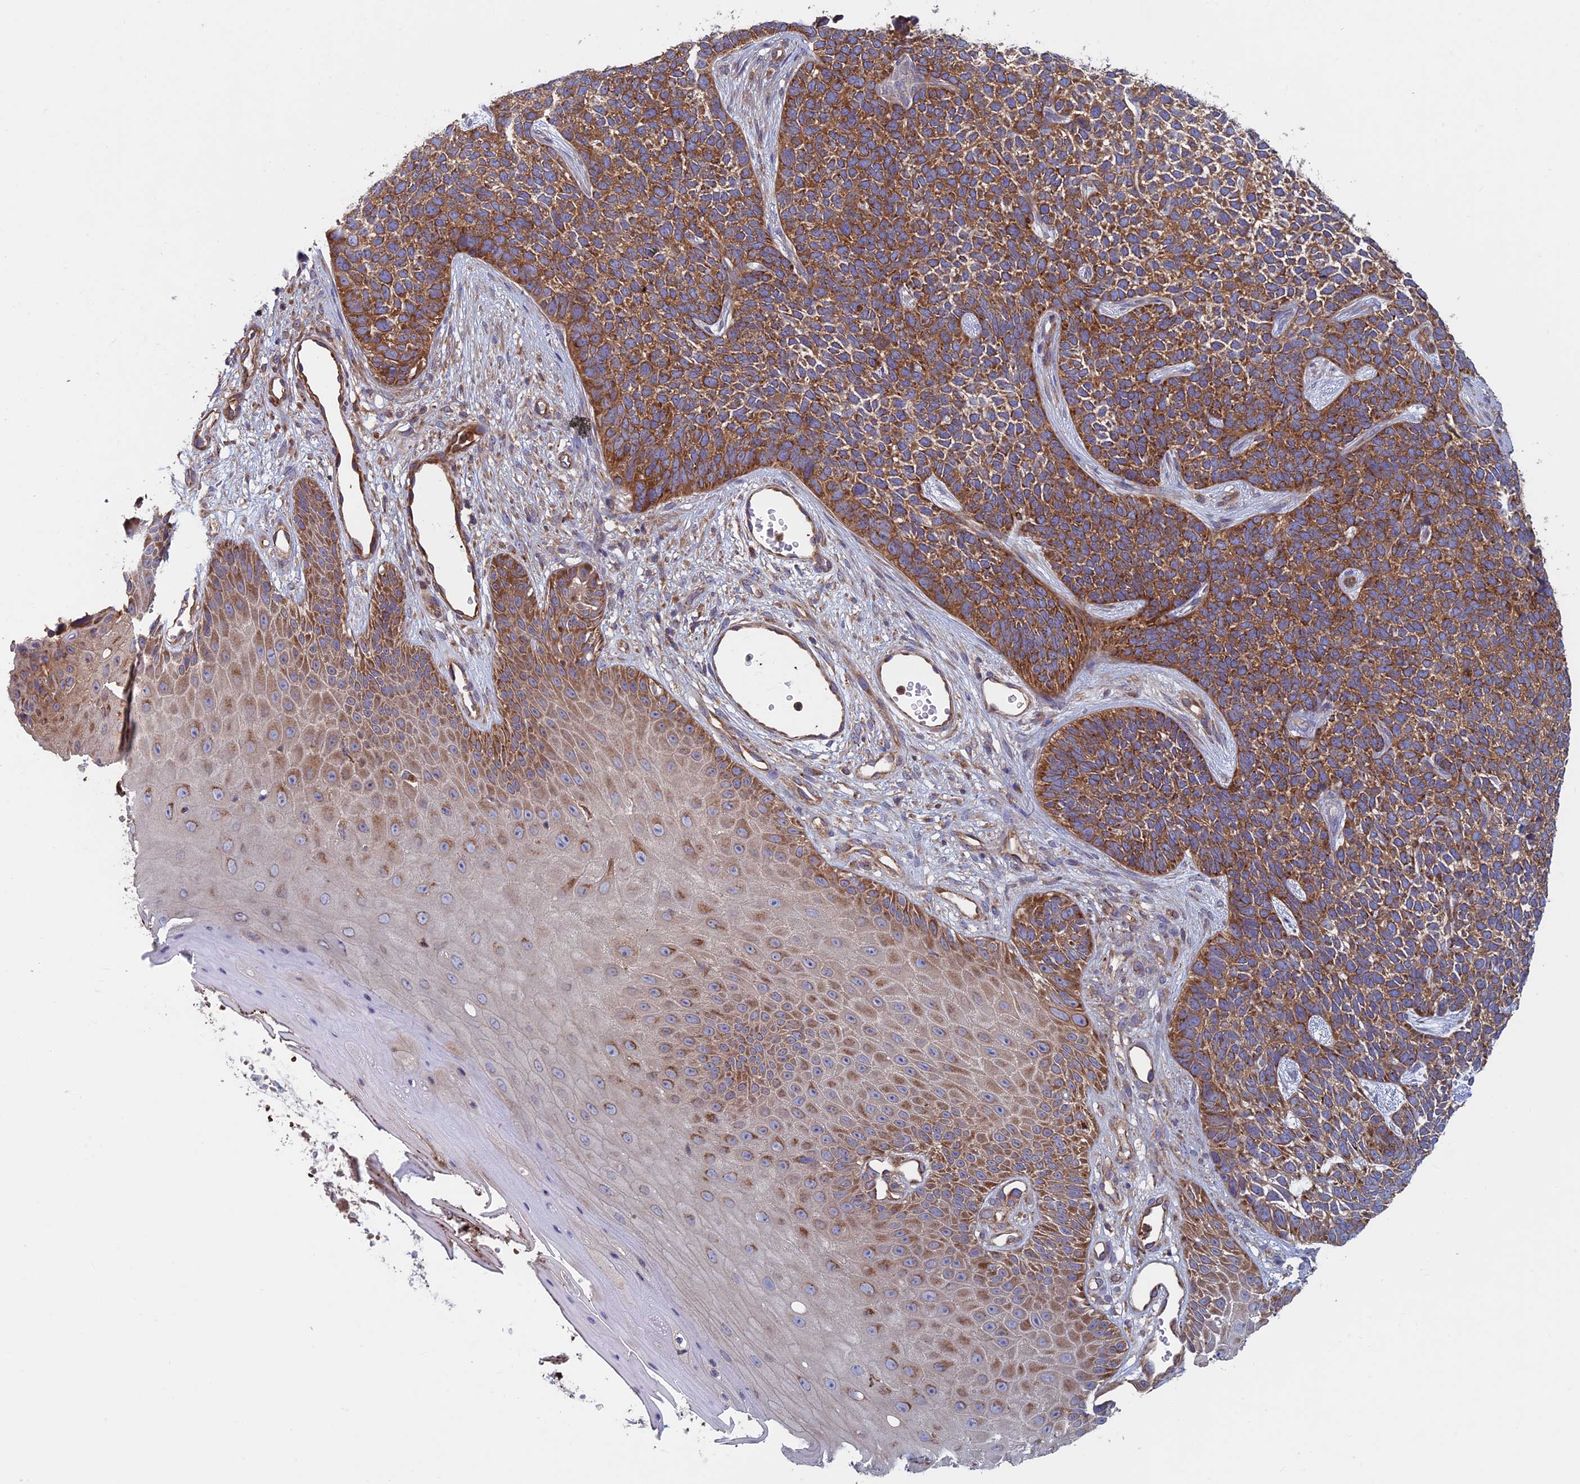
{"staining": {"intensity": "strong", "quantity": ">75%", "location": "cytoplasmic/membranous"}, "tissue": "skin cancer", "cell_type": "Tumor cells", "image_type": "cancer", "snomed": [{"axis": "morphology", "description": "Basal cell carcinoma"}, {"axis": "topography", "description": "Skin"}], "caption": "Skin cancer stained with a protein marker reveals strong staining in tumor cells.", "gene": "DNM1L", "patient": {"sex": "female", "age": 84}}